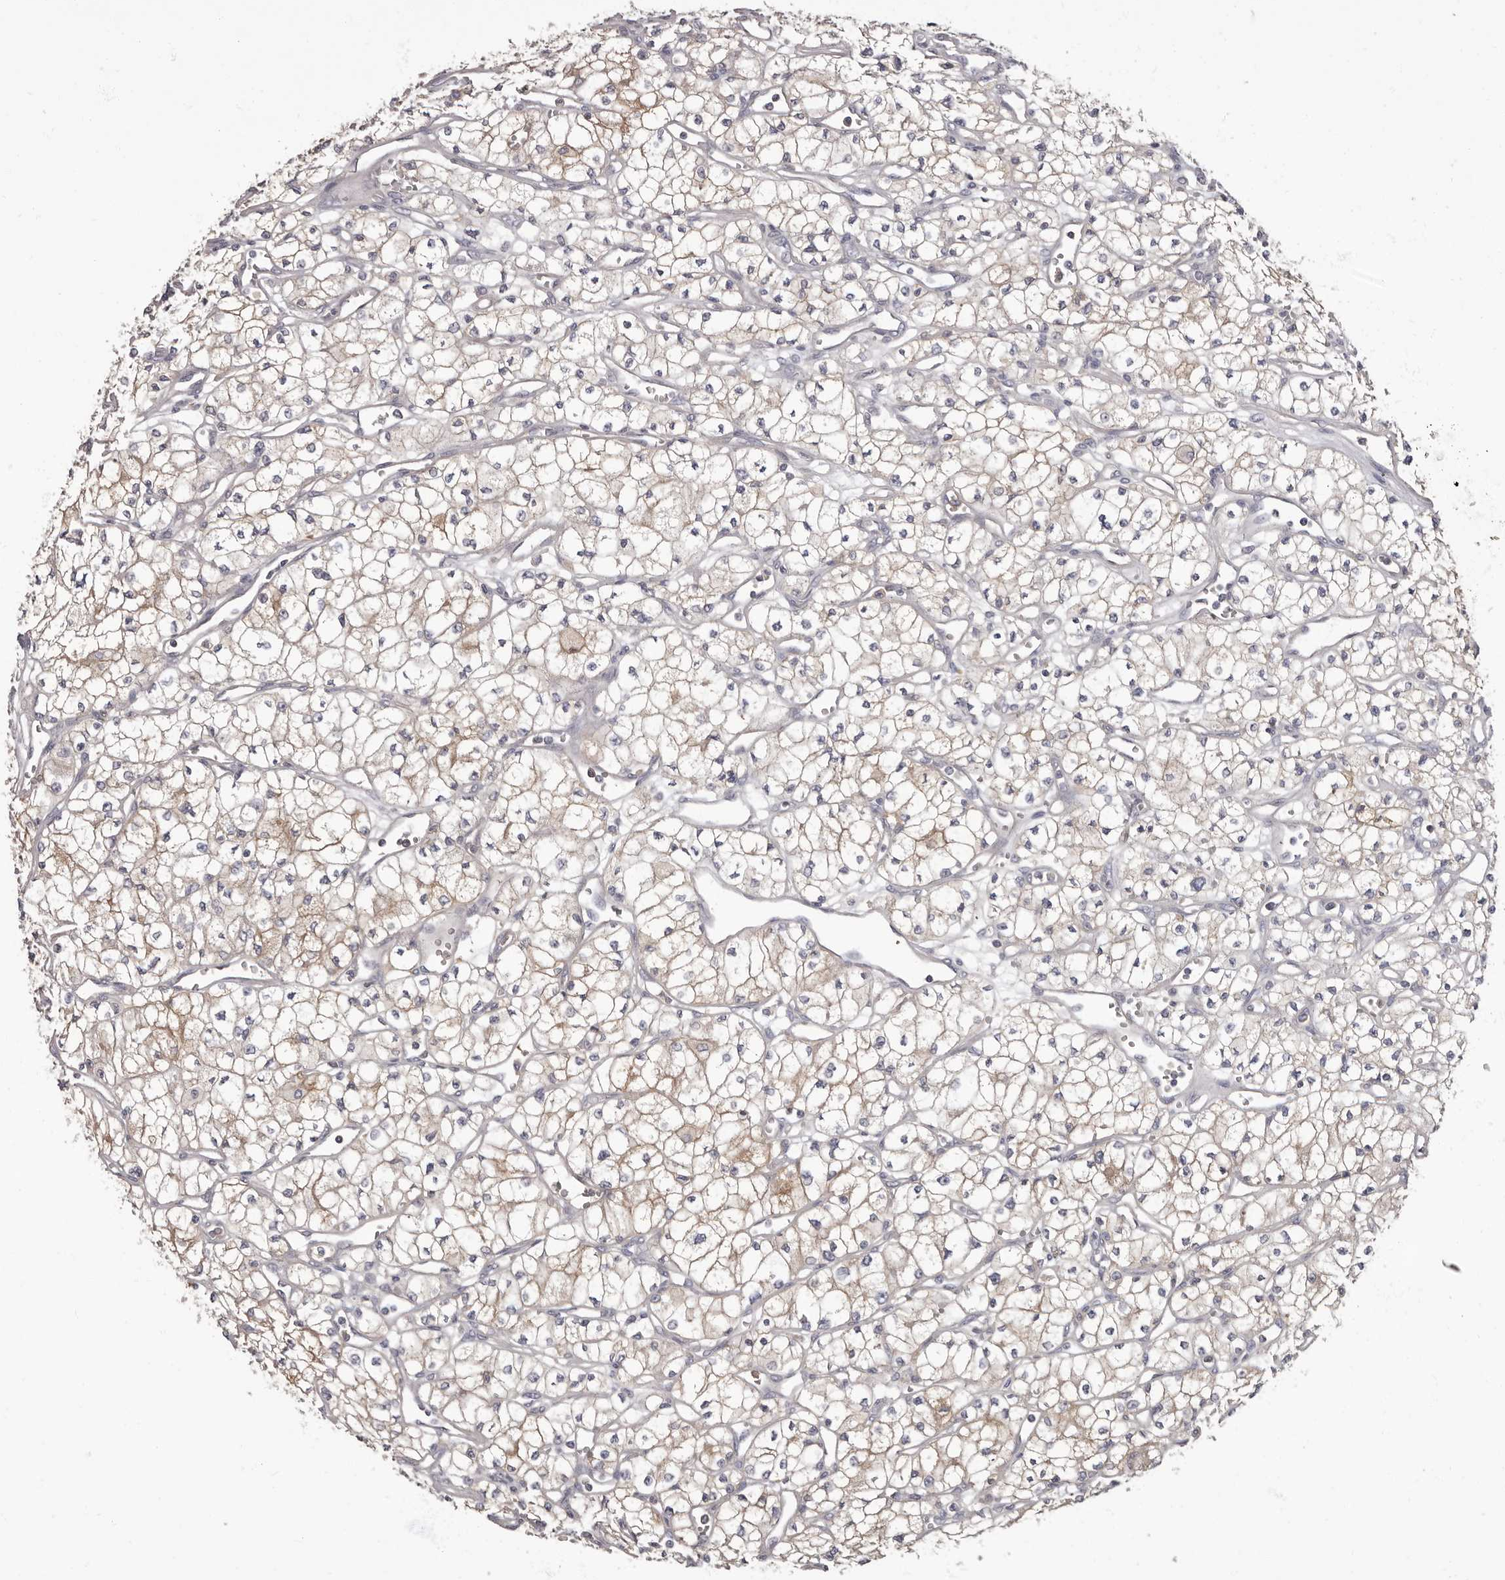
{"staining": {"intensity": "weak", "quantity": "<25%", "location": "cytoplasmic/membranous"}, "tissue": "renal cancer", "cell_type": "Tumor cells", "image_type": "cancer", "snomed": [{"axis": "morphology", "description": "Adenocarcinoma, NOS"}, {"axis": "topography", "description": "Kidney"}], "caption": "Immunohistochemical staining of renal adenocarcinoma demonstrates no significant positivity in tumor cells.", "gene": "APEH", "patient": {"sex": "male", "age": 59}}